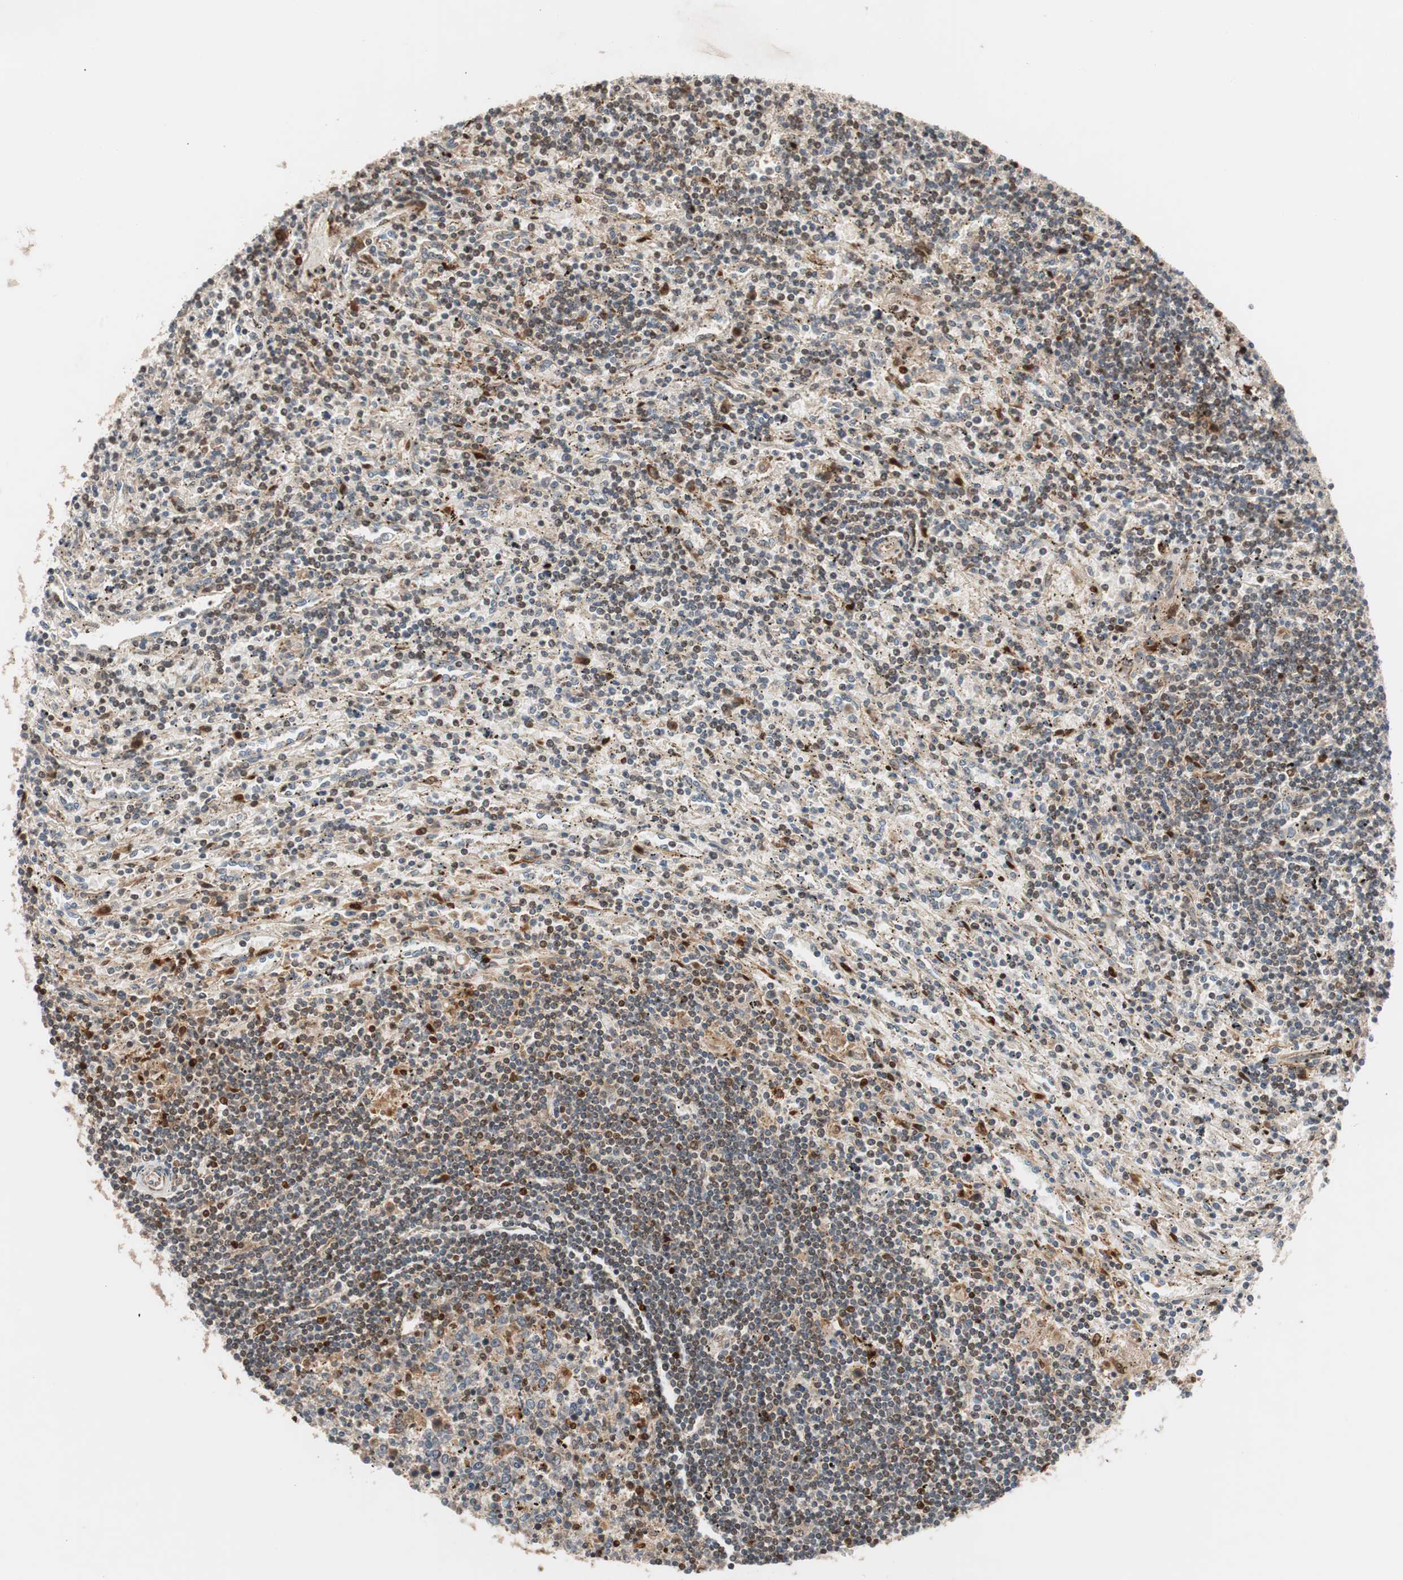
{"staining": {"intensity": "moderate", "quantity": "25%-75%", "location": "cytoplasmic/membranous,nuclear"}, "tissue": "lymphoma", "cell_type": "Tumor cells", "image_type": "cancer", "snomed": [{"axis": "morphology", "description": "Malignant lymphoma, non-Hodgkin's type, Low grade"}, {"axis": "topography", "description": "Spleen"}], "caption": "Immunohistochemical staining of lymphoma exhibits medium levels of moderate cytoplasmic/membranous and nuclear positivity in approximately 25%-75% of tumor cells. The protein of interest is stained brown, and the nuclei are stained in blue (DAB (3,3'-diaminobenzidine) IHC with brightfield microscopy, high magnification).", "gene": "NF2", "patient": {"sex": "male", "age": 76}}